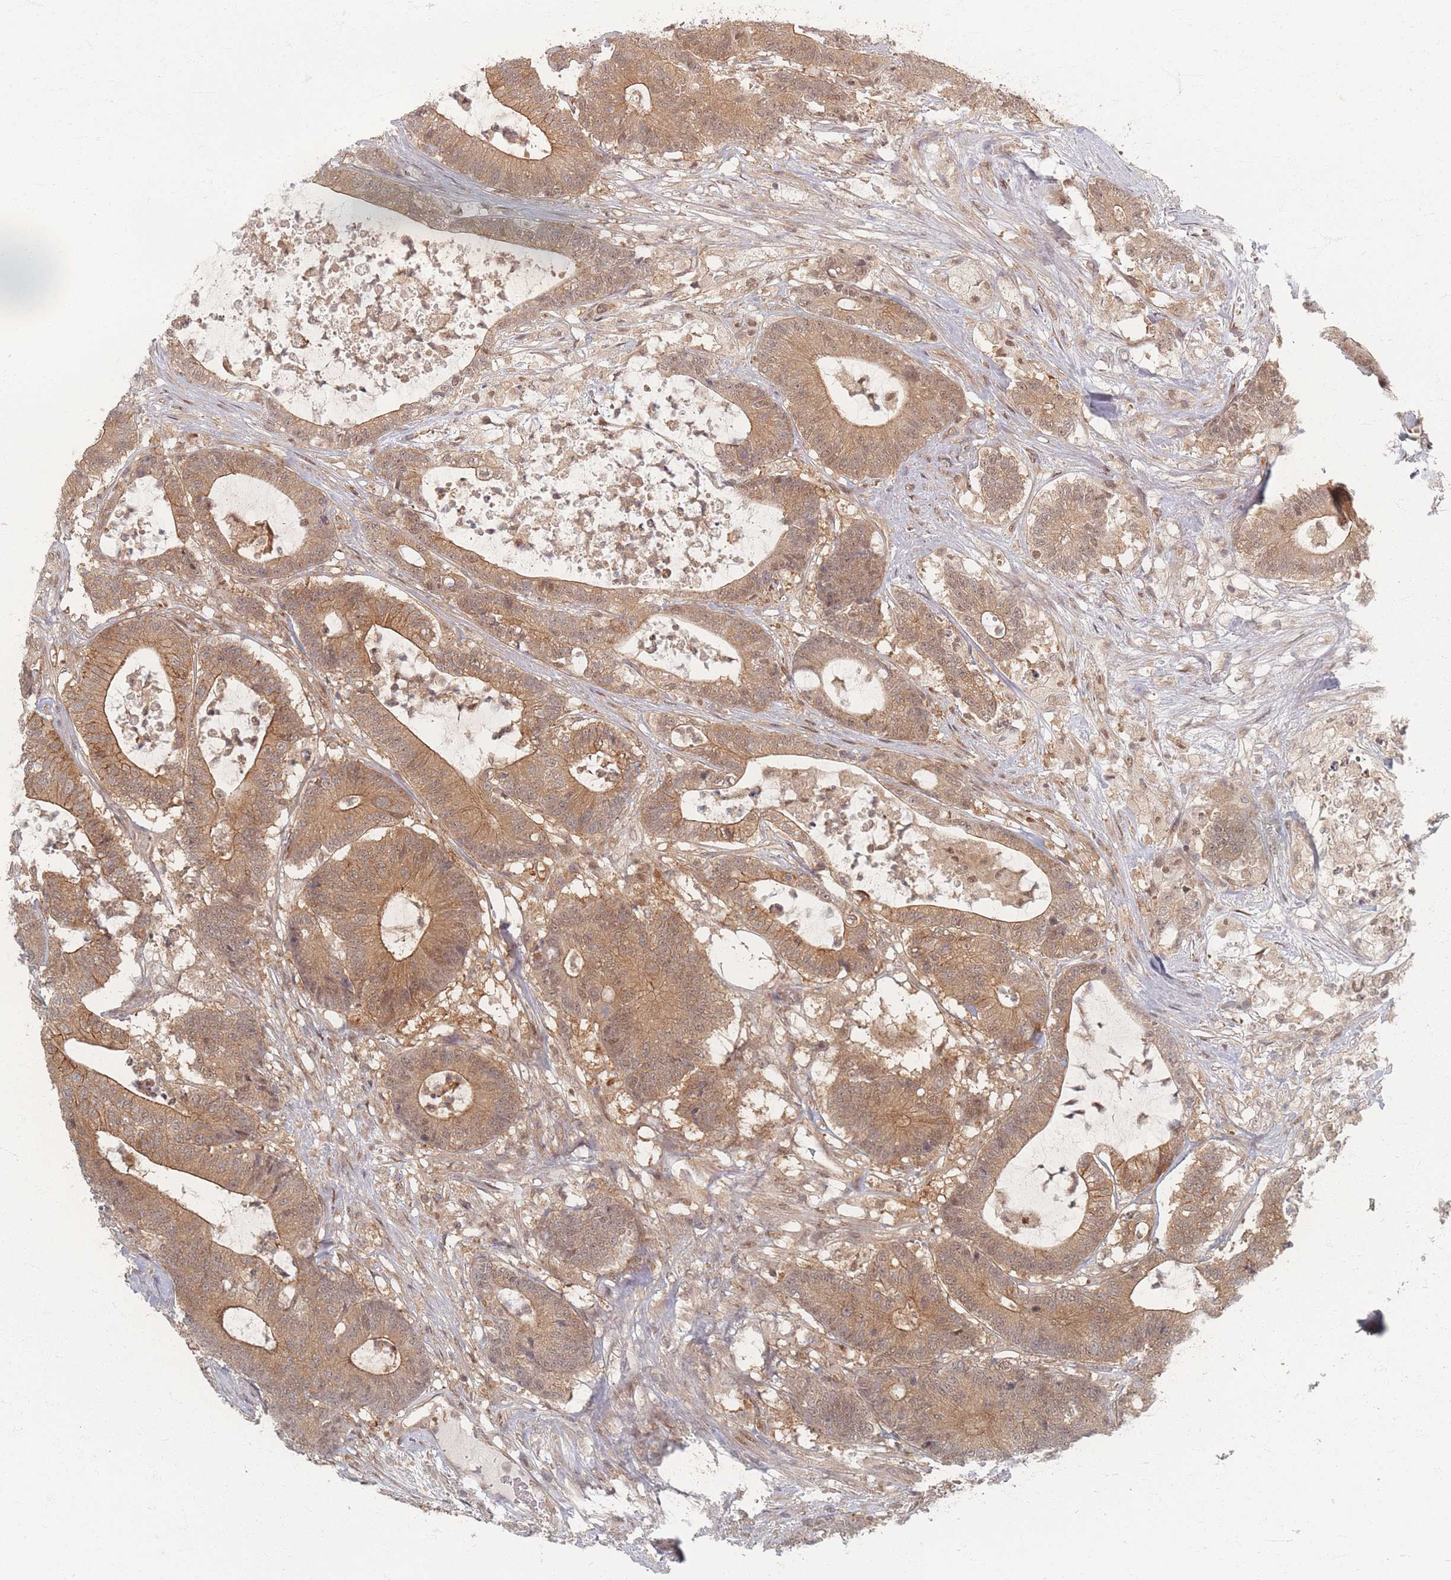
{"staining": {"intensity": "moderate", "quantity": ">75%", "location": "cytoplasmic/membranous"}, "tissue": "colorectal cancer", "cell_type": "Tumor cells", "image_type": "cancer", "snomed": [{"axis": "morphology", "description": "Adenocarcinoma, NOS"}, {"axis": "topography", "description": "Colon"}], "caption": "Immunohistochemistry (IHC) micrograph of human colorectal cancer (adenocarcinoma) stained for a protein (brown), which exhibits medium levels of moderate cytoplasmic/membranous positivity in about >75% of tumor cells.", "gene": "PSMD9", "patient": {"sex": "female", "age": 84}}